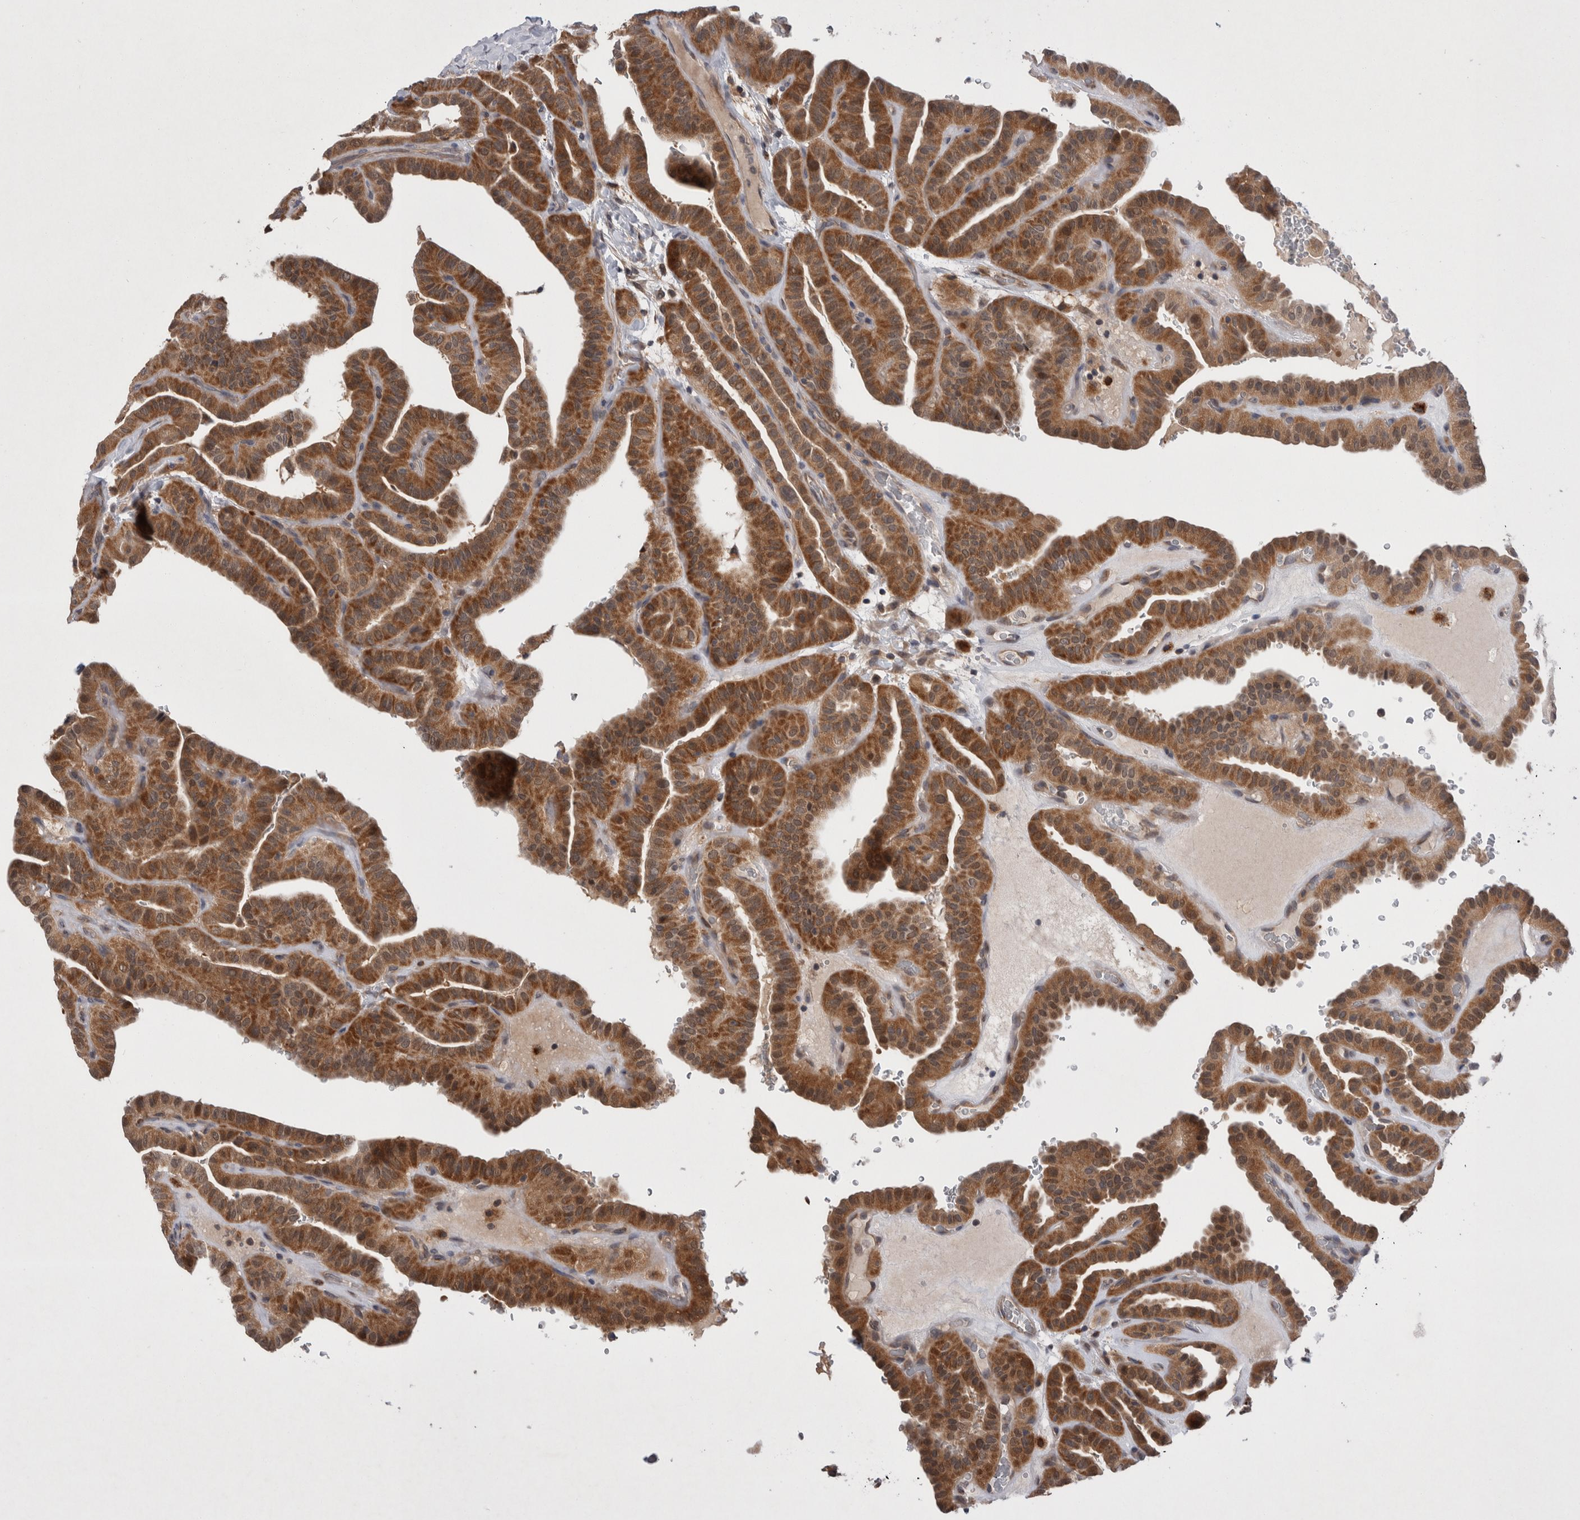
{"staining": {"intensity": "strong", "quantity": ">75%", "location": "cytoplasmic/membranous"}, "tissue": "thyroid cancer", "cell_type": "Tumor cells", "image_type": "cancer", "snomed": [{"axis": "morphology", "description": "Papillary adenocarcinoma, NOS"}, {"axis": "topography", "description": "Thyroid gland"}], "caption": "Protein expression analysis of thyroid cancer (papillary adenocarcinoma) demonstrates strong cytoplasmic/membranous positivity in approximately >75% of tumor cells.", "gene": "MRPL37", "patient": {"sex": "male", "age": 77}}